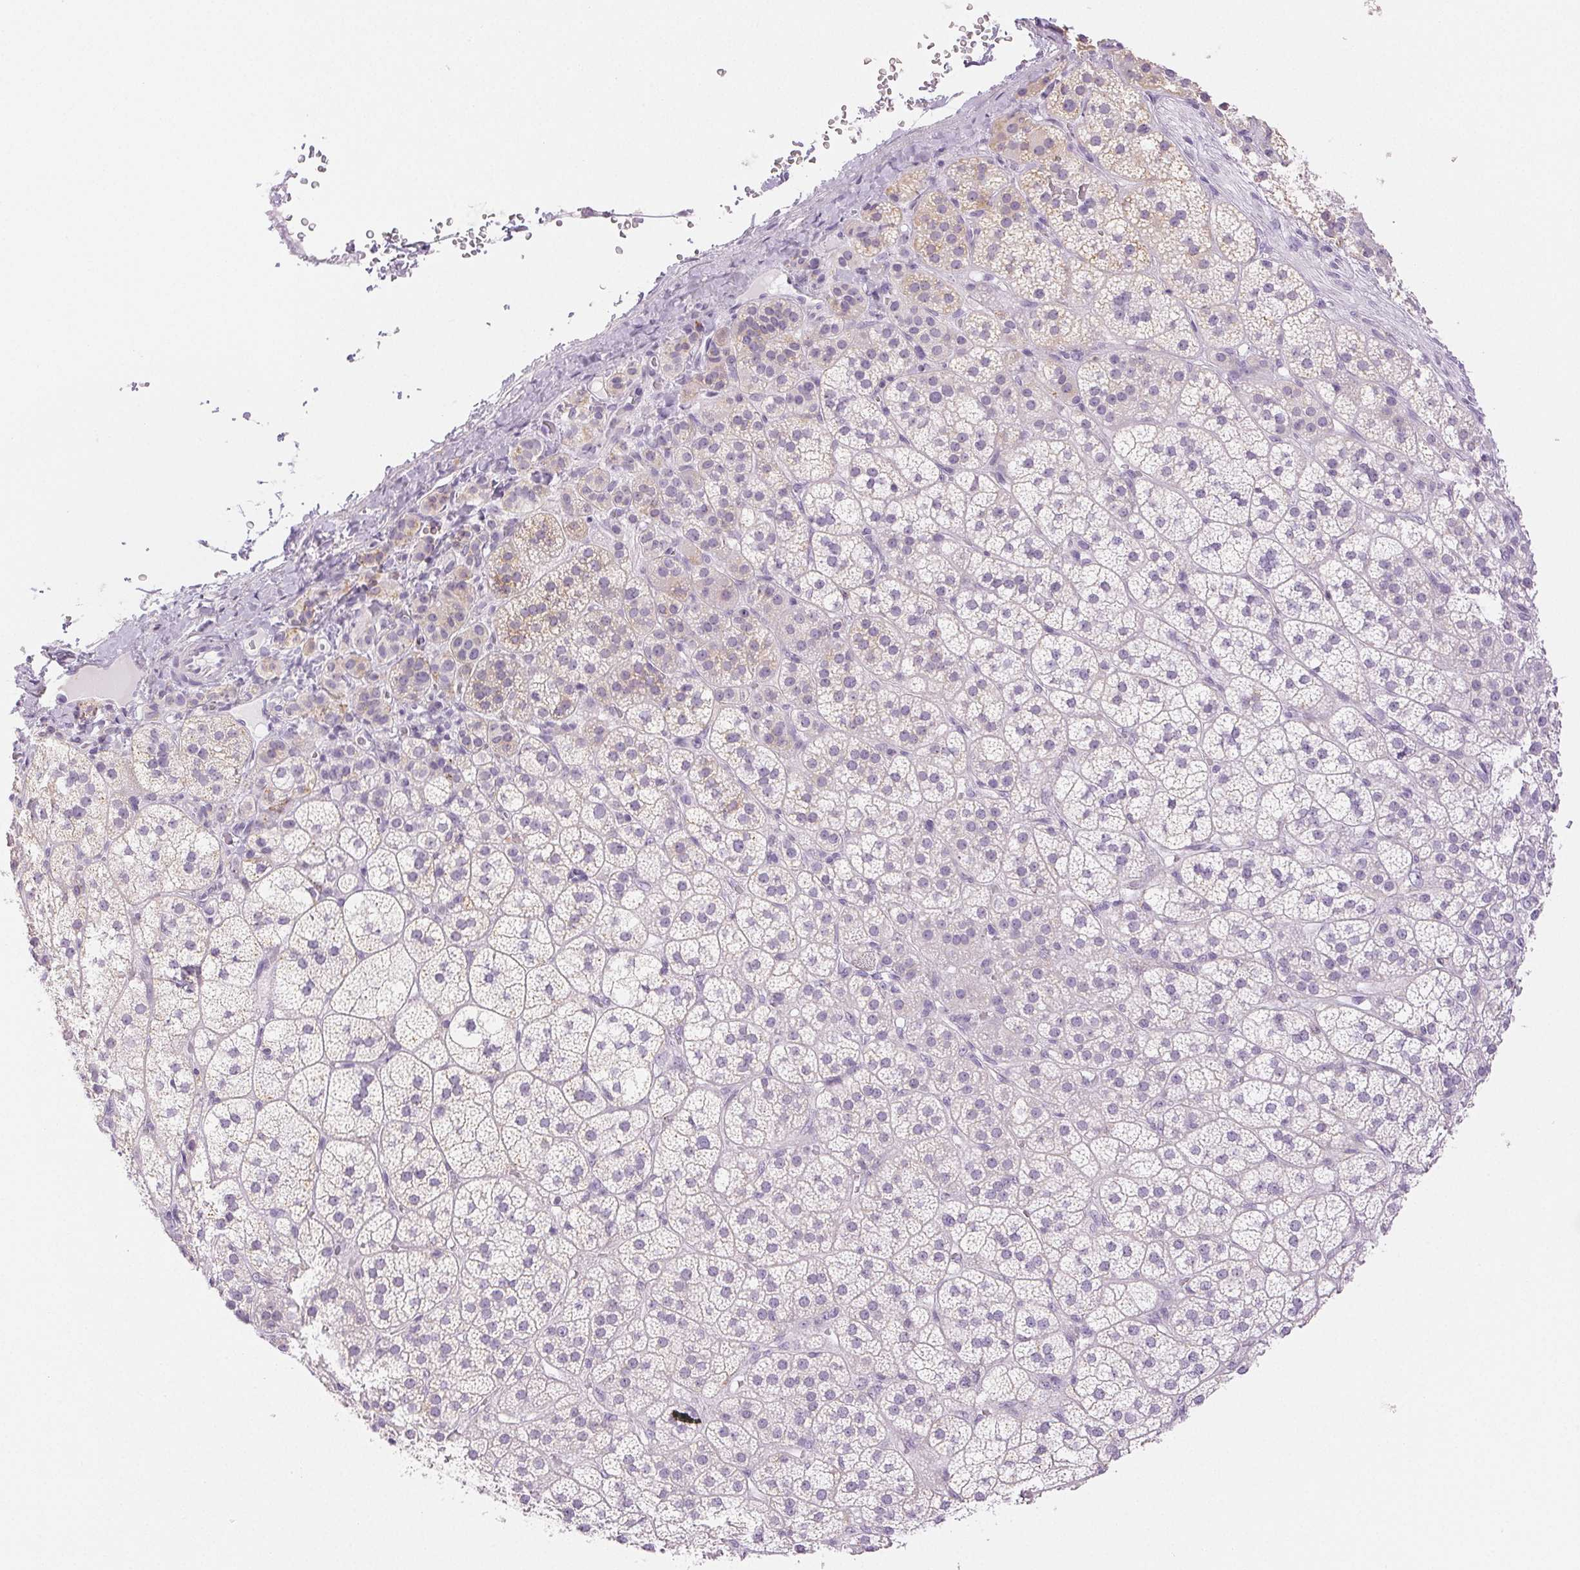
{"staining": {"intensity": "negative", "quantity": "none", "location": "none"}, "tissue": "adrenal gland", "cell_type": "Glandular cells", "image_type": "normal", "snomed": [{"axis": "morphology", "description": "Normal tissue, NOS"}, {"axis": "topography", "description": "Adrenal gland"}], "caption": "Histopathology image shows no significant protein positivity in glandular cells of benign adrenal gland. (IHC, brightfield microscopy, high magnification).", "gene": "SLC5A2", "patient": {"sex": "female", "age": 60}}